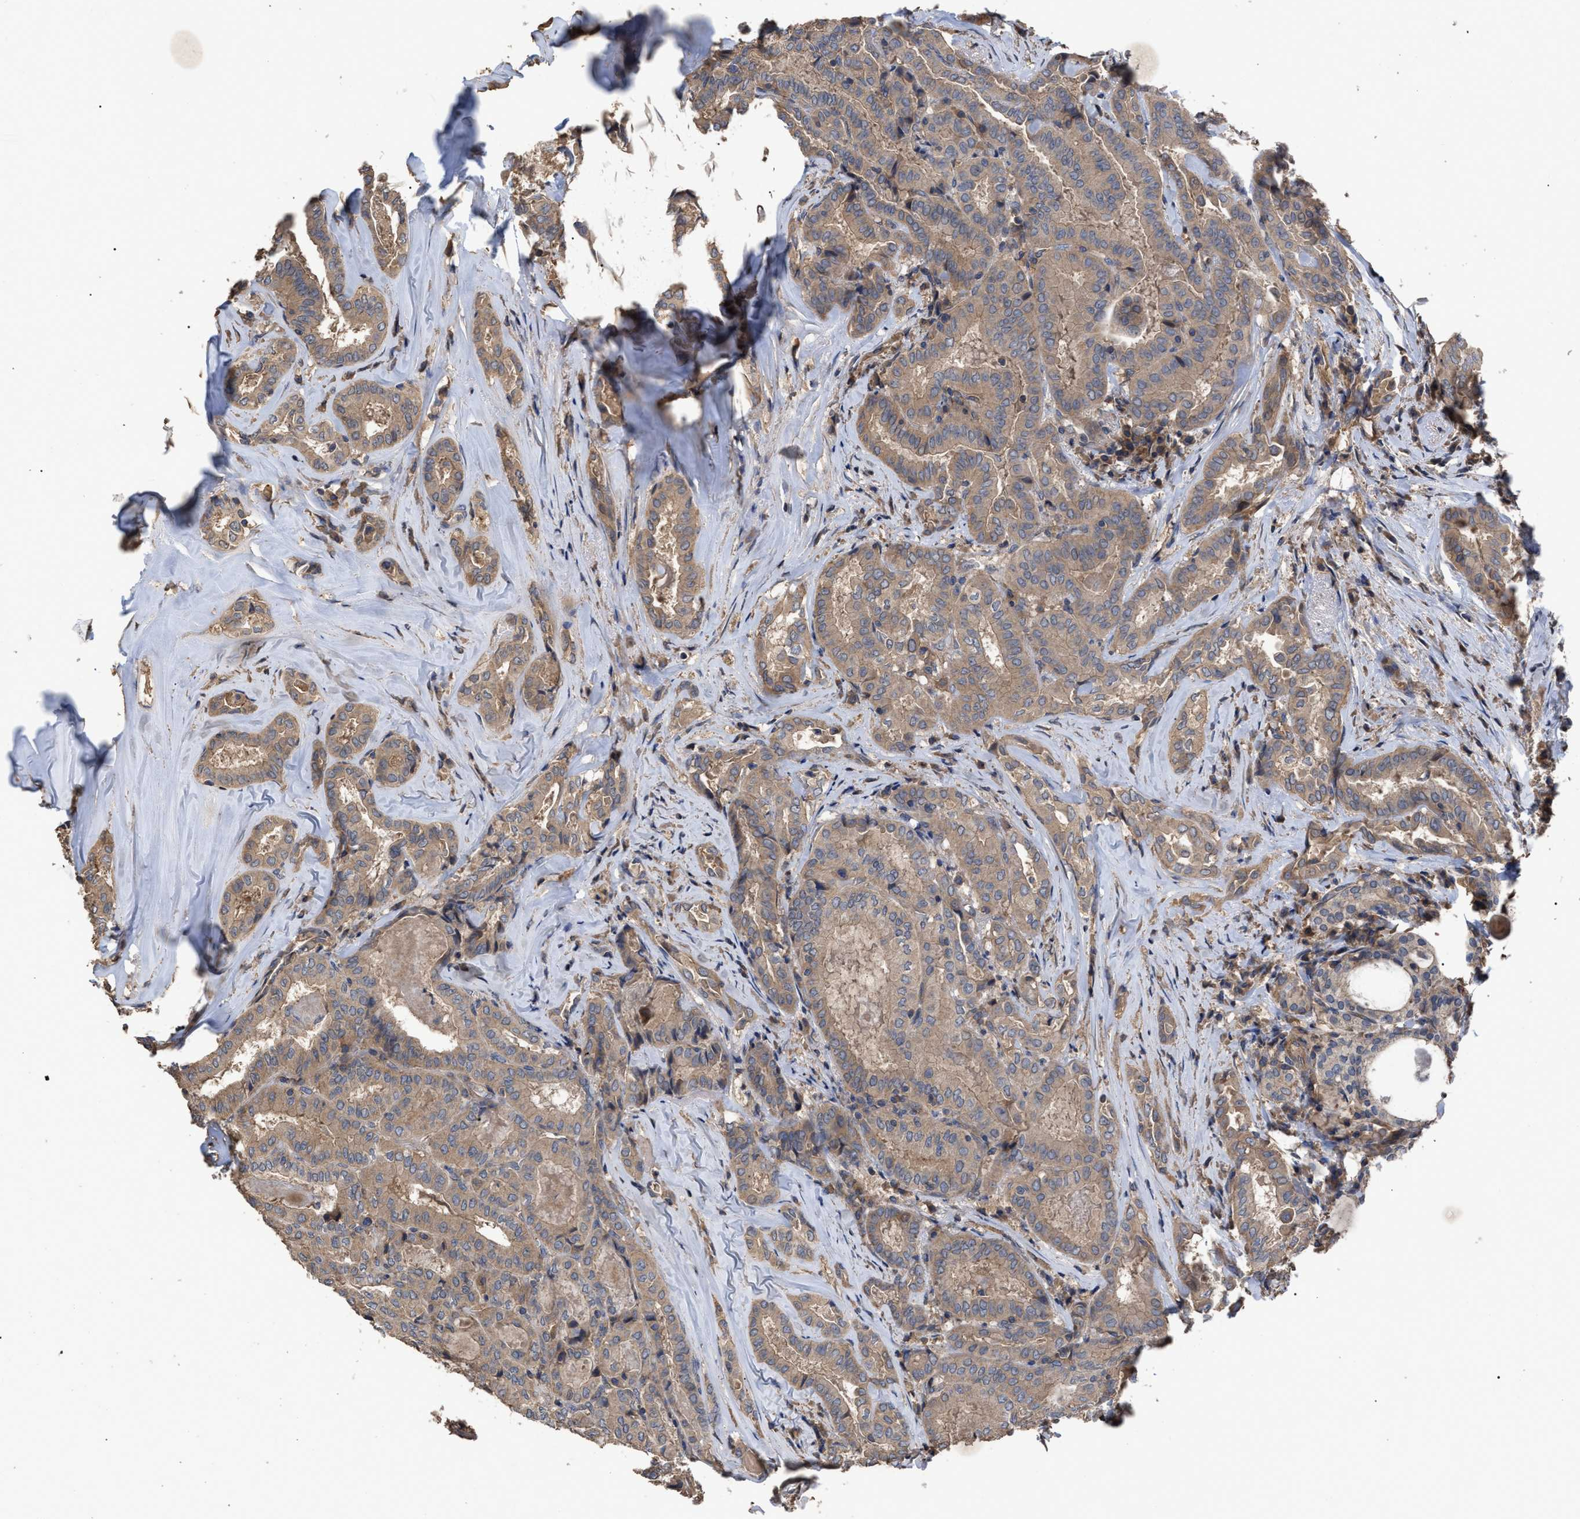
{"staining": {"intensity": "weak", "quantity": ">75%", "location": "cytoplasmic/membranous"}, "tissue": "thyroid cancer", "cell_type": "Tumor cells", "image_type": "cancer", "snomed": [{"axis": "morphology", "description": "Papillary adenocarcinoma, NOS"}, {"axis": "topography", "description": "Thyroid gland"}], "caption": "A high-resolution image shows immunohistochemistry (IHC) staining of thyroid cancer, which displays weak cytoplasmic/membranous staining in about >75% of tumor cells.", "gene": "BTN2A1", "patient": {"sex": "female", "age": 42}}